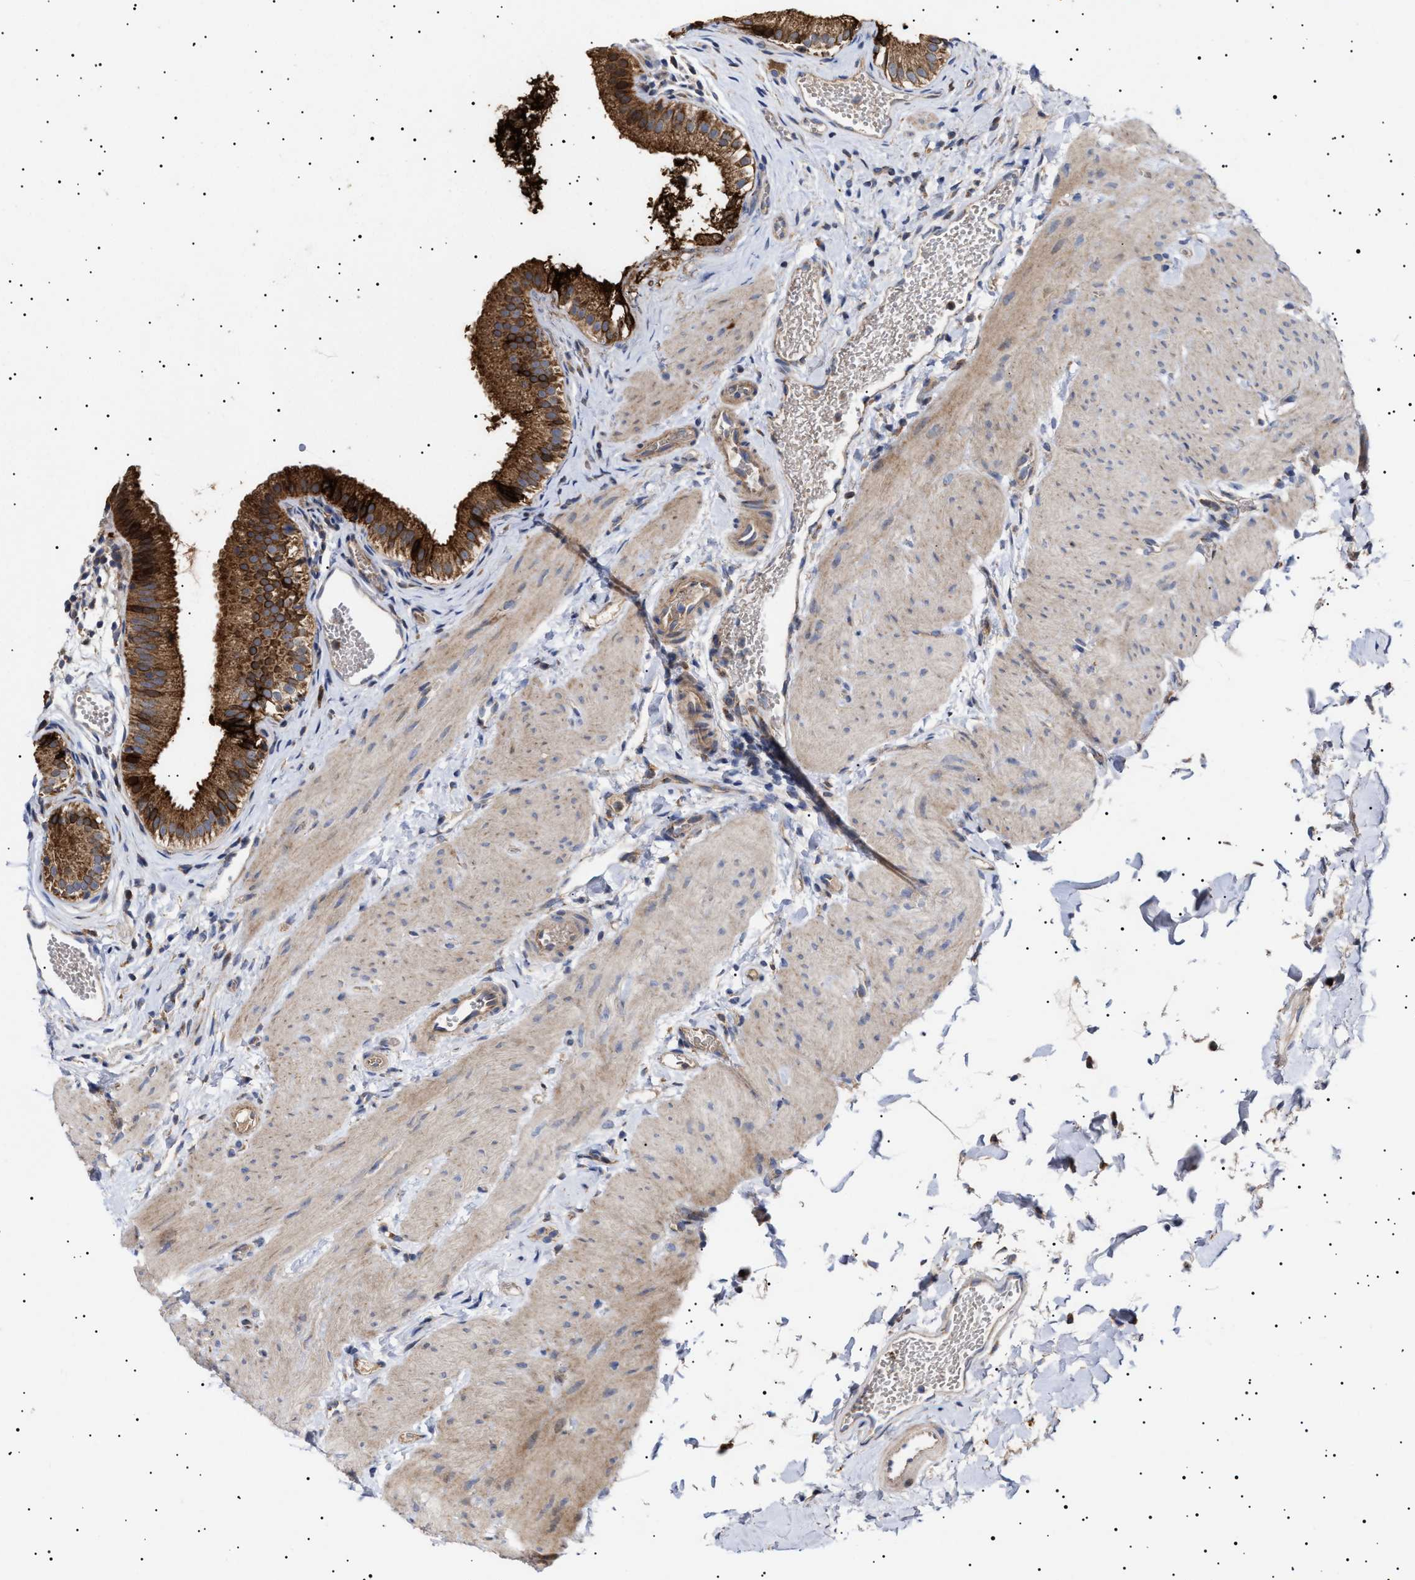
{"staining": {"intensity": "strong", "quantity": ">75%", "location": "cytoplasmic/membranous"}, "tissue": "gallbladder", "cell_type": "Glandular cells", "image_type": "normal", "snomed": [{"axis": "morphology", "description": "Normal tissue, NOS"}, {"axis": "topography", "description": "Gallbladder"}], "caption": "DAB (3,3'-diaminobenzidine) immunohistochemical staining of benign gallbladder exhibits strong cytoplasmic/membranous protein staining in approximately >75% of glandular cells. Immunohistochemistry stains the protein of interest in brown and the nuclei are stained blue.", "gene": "MRPL10", "patient": {"sex": "female", "age": 26}}